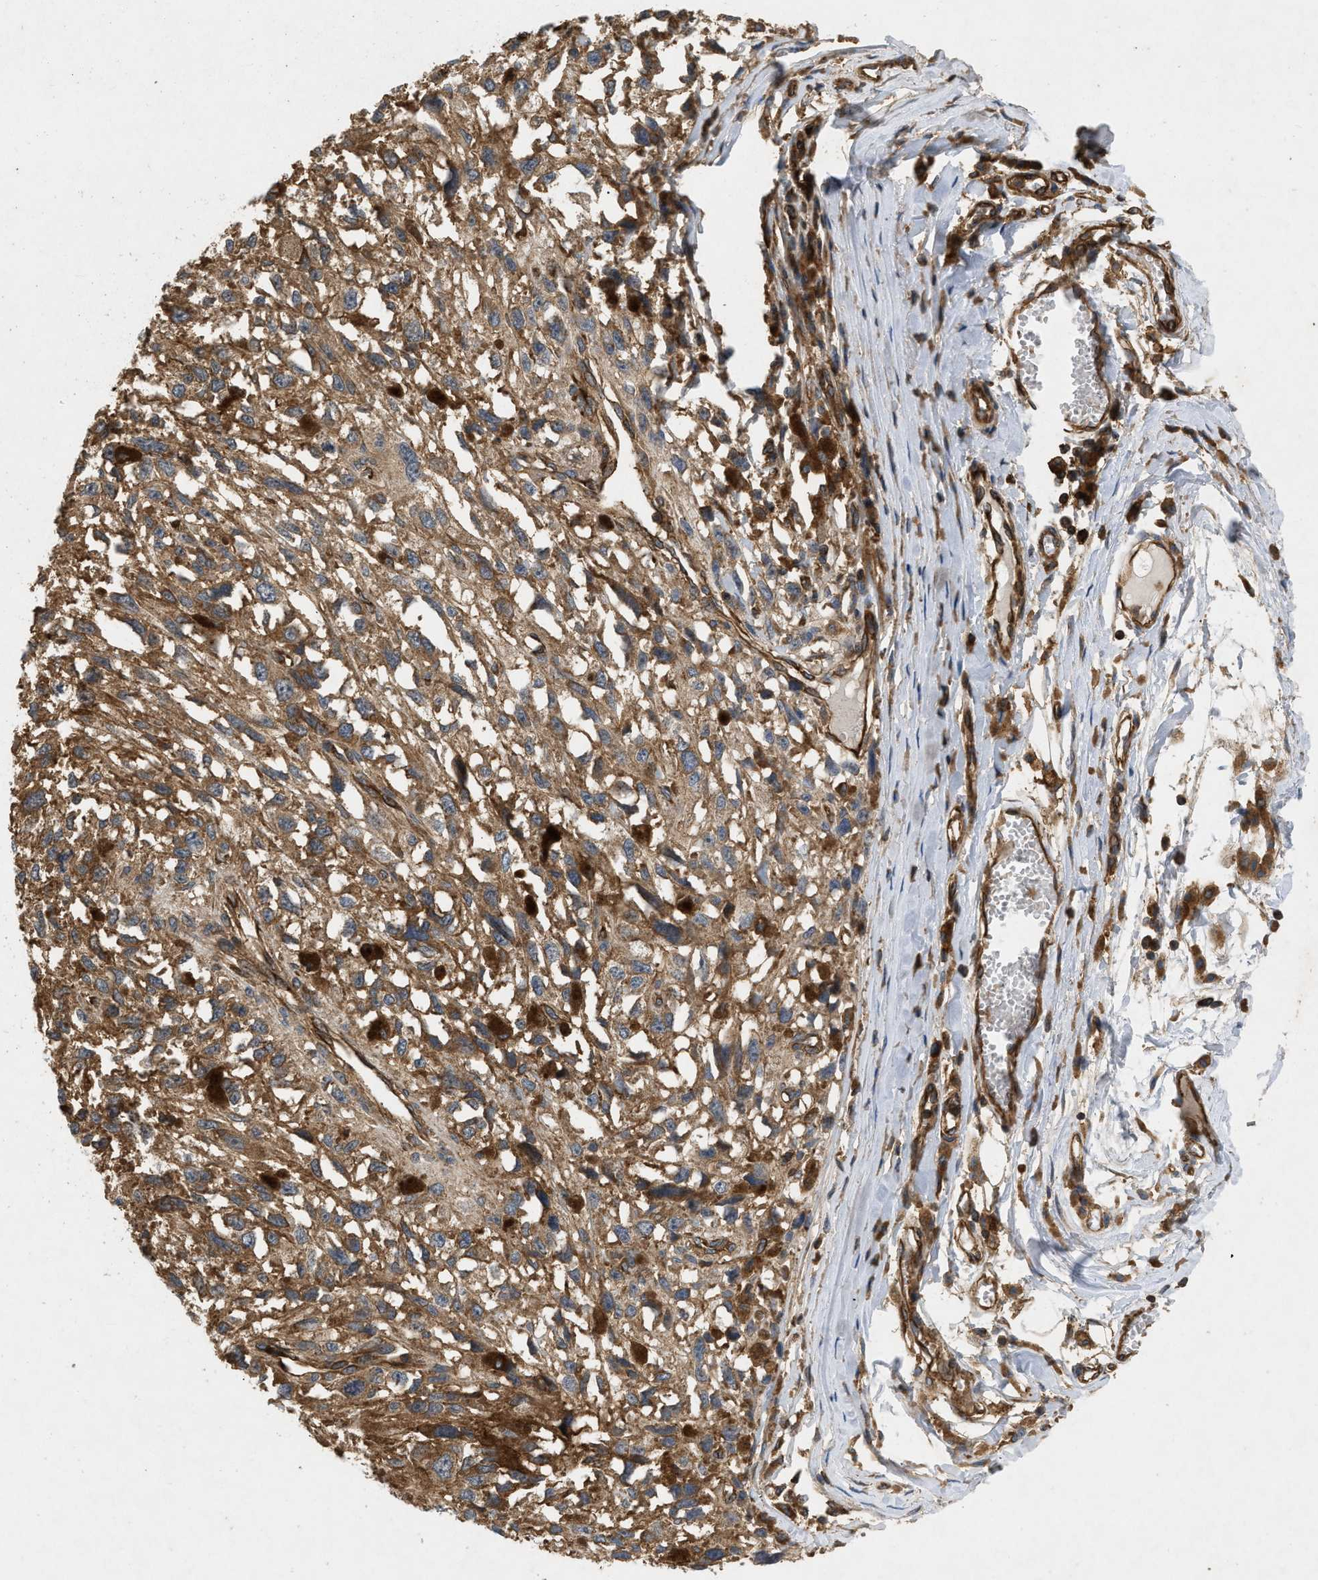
{"staining": {"intensity": "moderate", "quantity": ">75%", "location": "cytoplasmic/membranous"}, "tissue": "melanoma", "cell_type": "Tumor cells", "image_type": "cancer", "snomed": [{"axis": "morphology", "description": "Malignant melanoma, Metastatic site"}, {"axis": "topography", "description": "Lymph node"}], "caption": "An immunohistochemistry (IHC) micrograph of tumor tissue is shown. Protein staining in brown shows moderate cytoplasmic/membranous positivity in melanoma within tumor cells. (Brightfield microscopy of DAB IHC at high magnification).", "gene": "GNB4", "patient": {"sex": "male", "age": 59}}